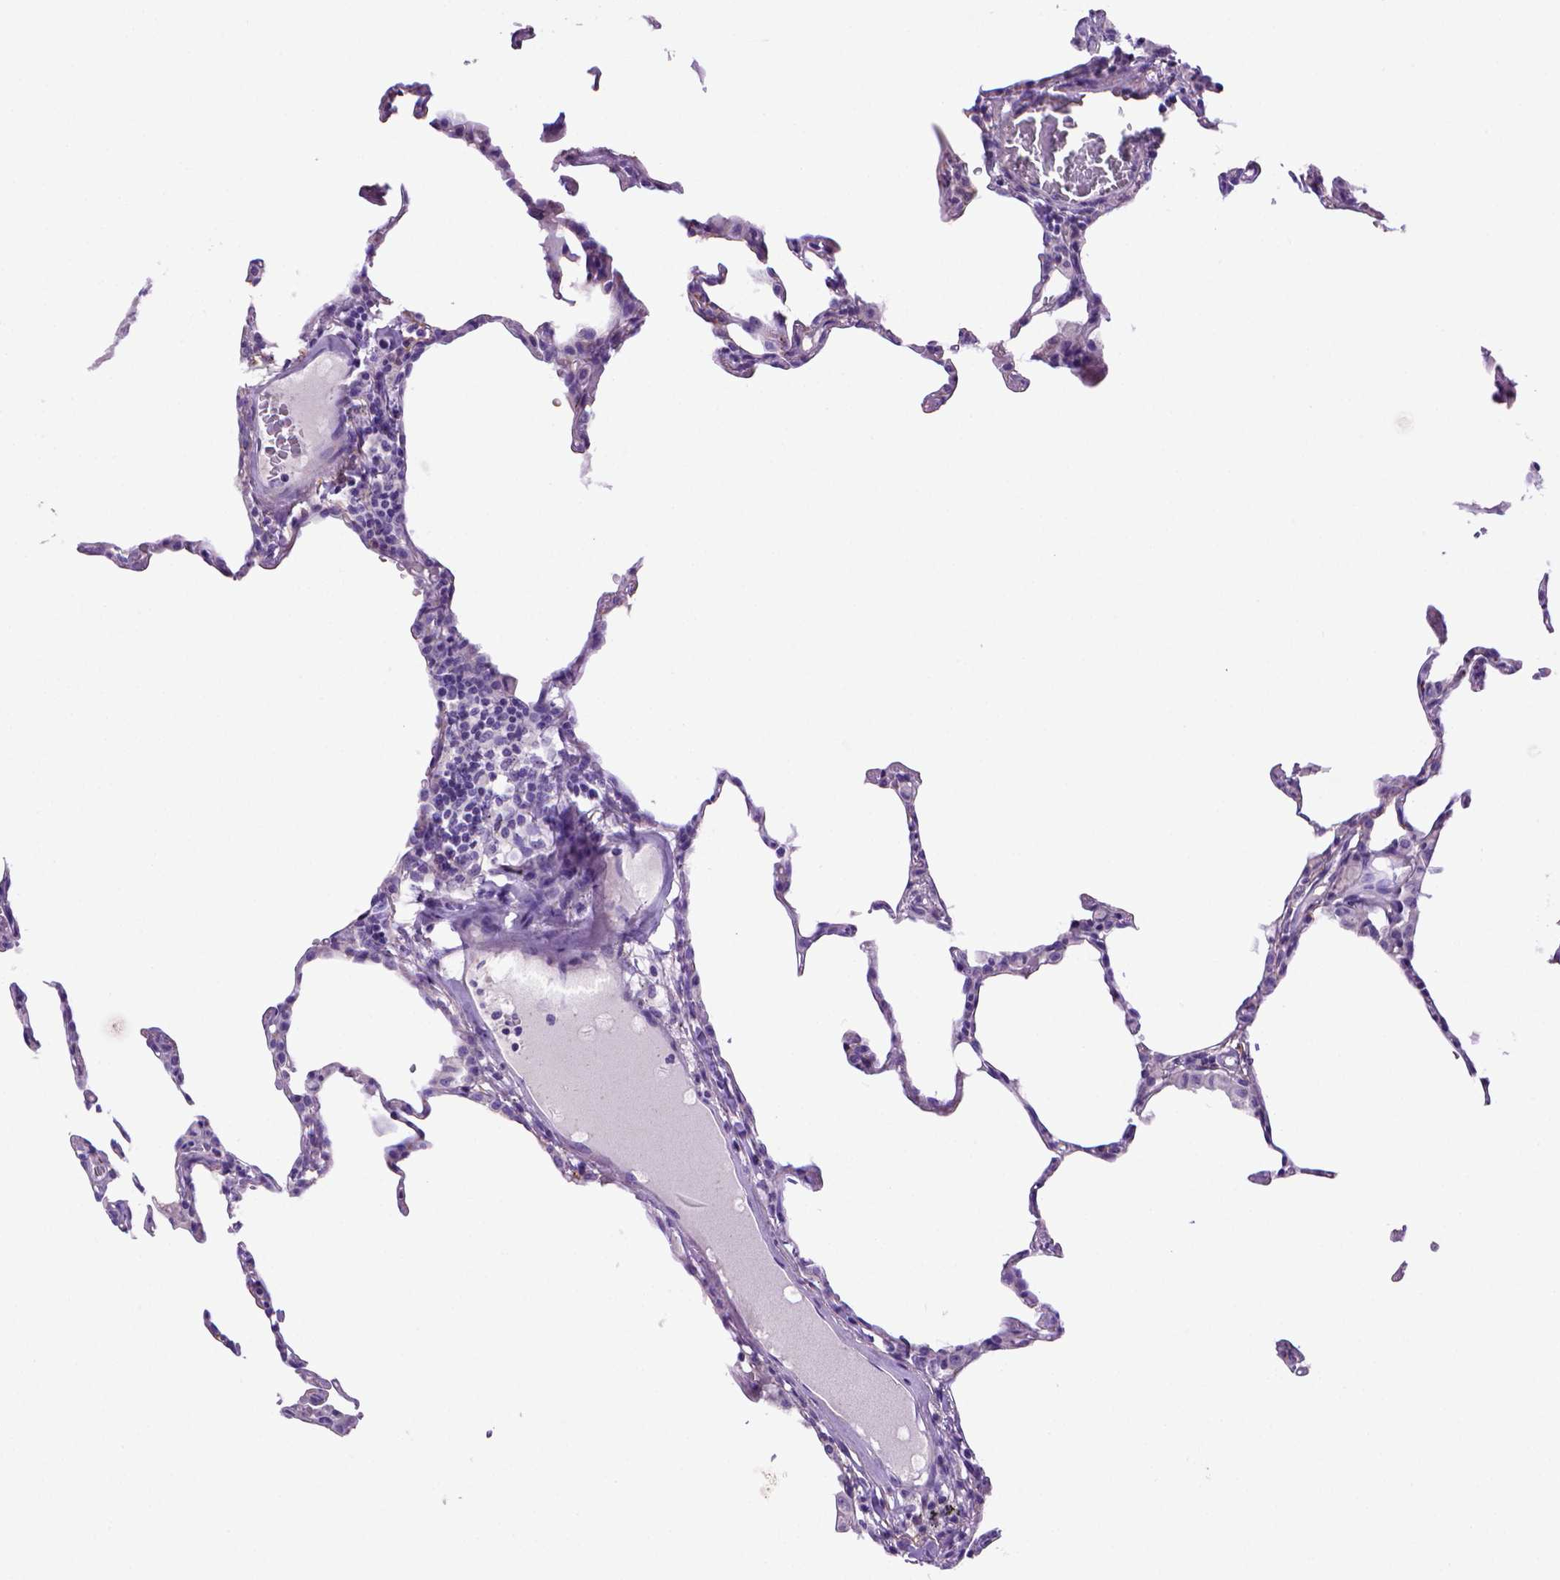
{"staining": {"intensity": "negative", "quantity": "none", "location": "none"}, "tissue": "lung", "cell_type": "Alveolar cells", "image_type": "normal", "snomed": [{"axis": "morphology", "description": "Normal tissue, NOS"}, {"axis": "topography", "description": "Lung"}], "caption": "Alveolar cells show no significant protein positivity in normal lung. Brightfield microscopy of immunohistochemistry stained with DAB (3,3'-diaminobenzidine) (brown) and hematoxylin (blue), captured at high magnification.", "gene": "BAAT", "patient": {"sex": "female", "age": 57}}